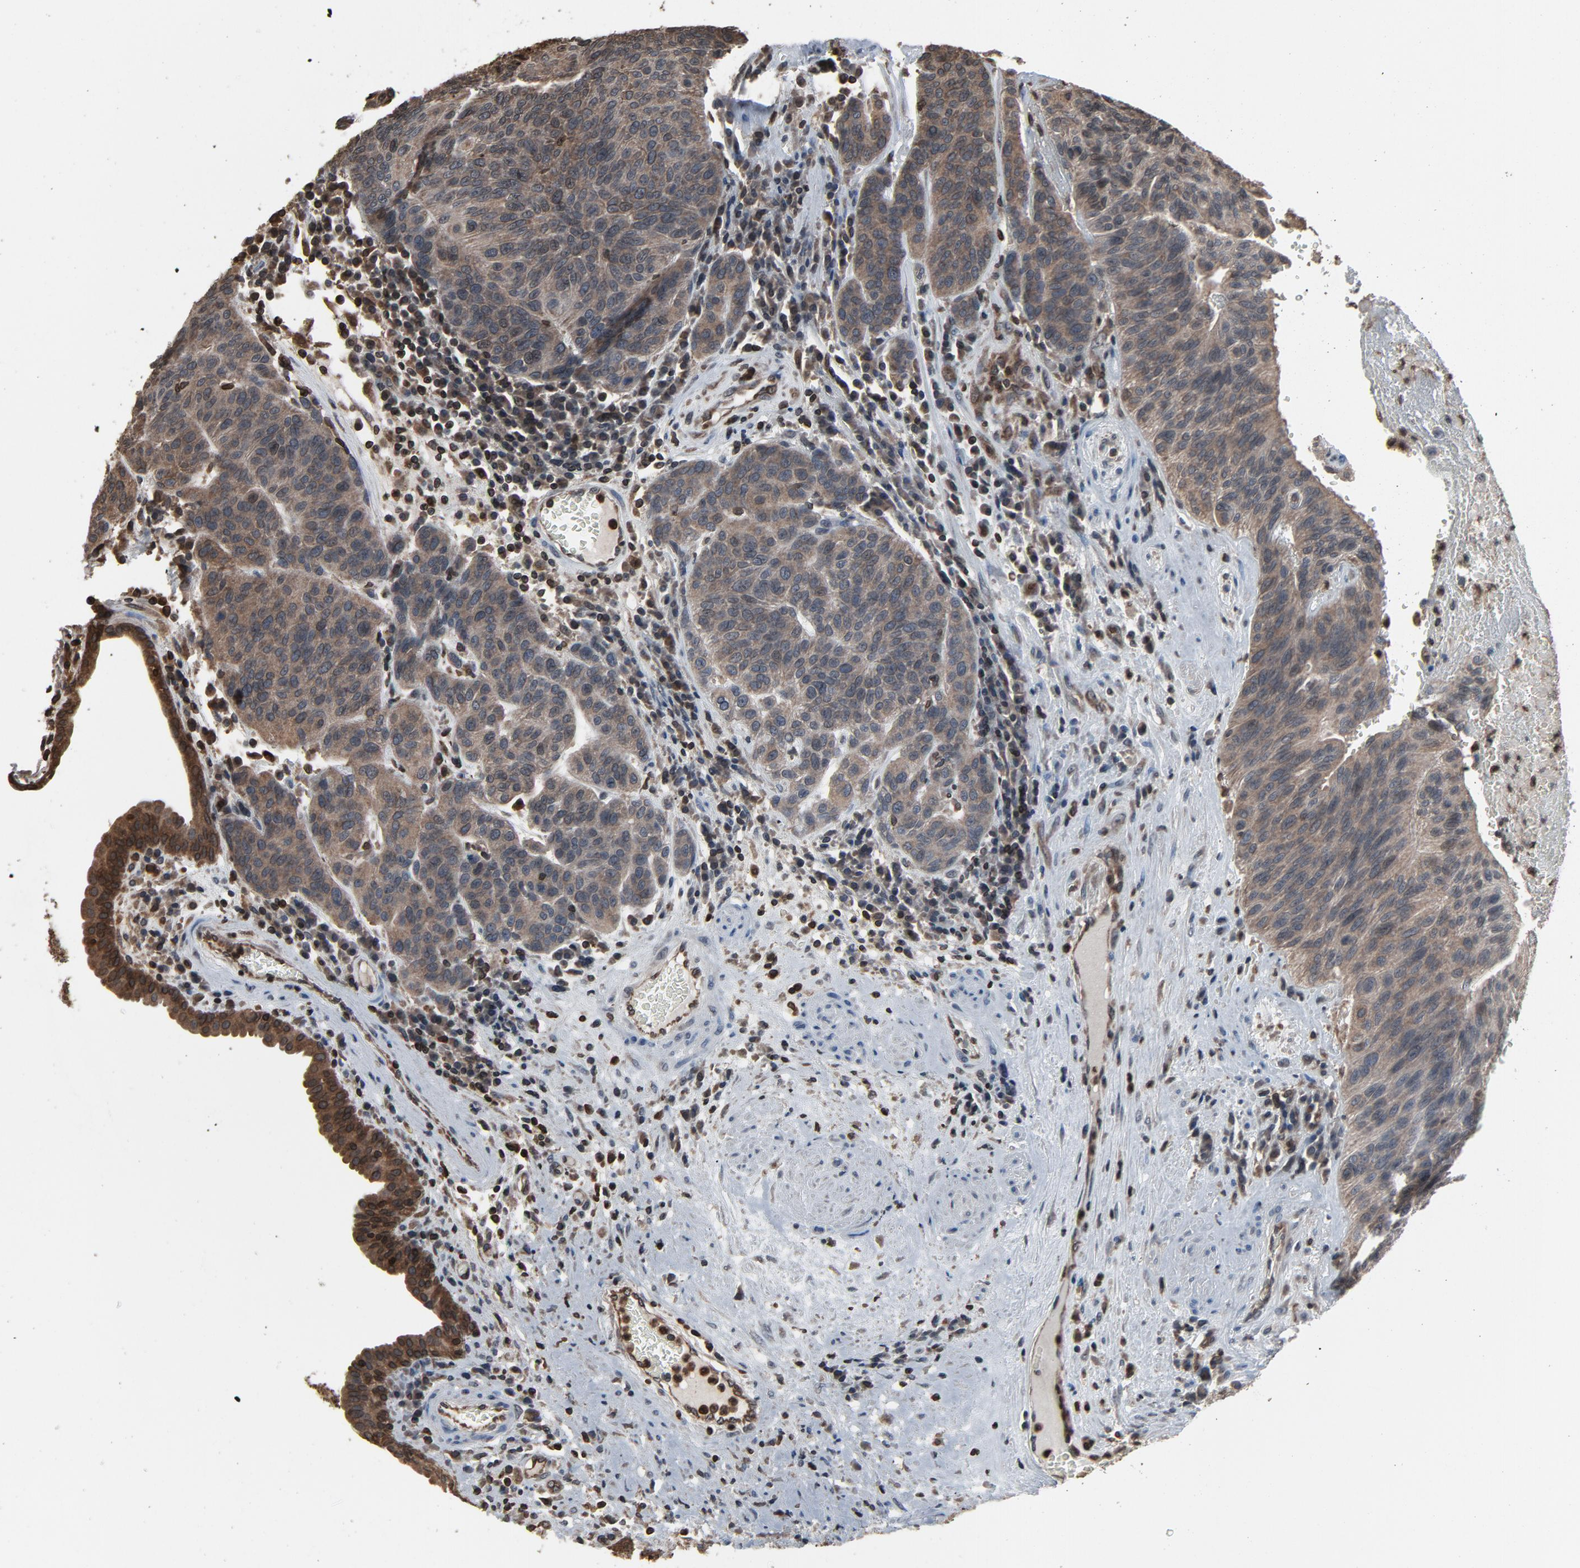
{"staining": {"intensity": "weak", "quantity": ">75%", "location": "cytoplasmic/membranous"}, "tissue": "urothelial cancer", "cell_type": "Tumor cells", "image_type": "cancer", "snomed": [{"axis": "morphology", "description": "Urothelial carcinoma, High grade"}, {"axis": "topography", "description": "Urinary bladder"}], "caption": "Urothelial cancer stained with a protein marker exhibits weak staining in tumor cells.", "gene": "UBE2D1", "patient": {"sex": "male", "age": 66}}